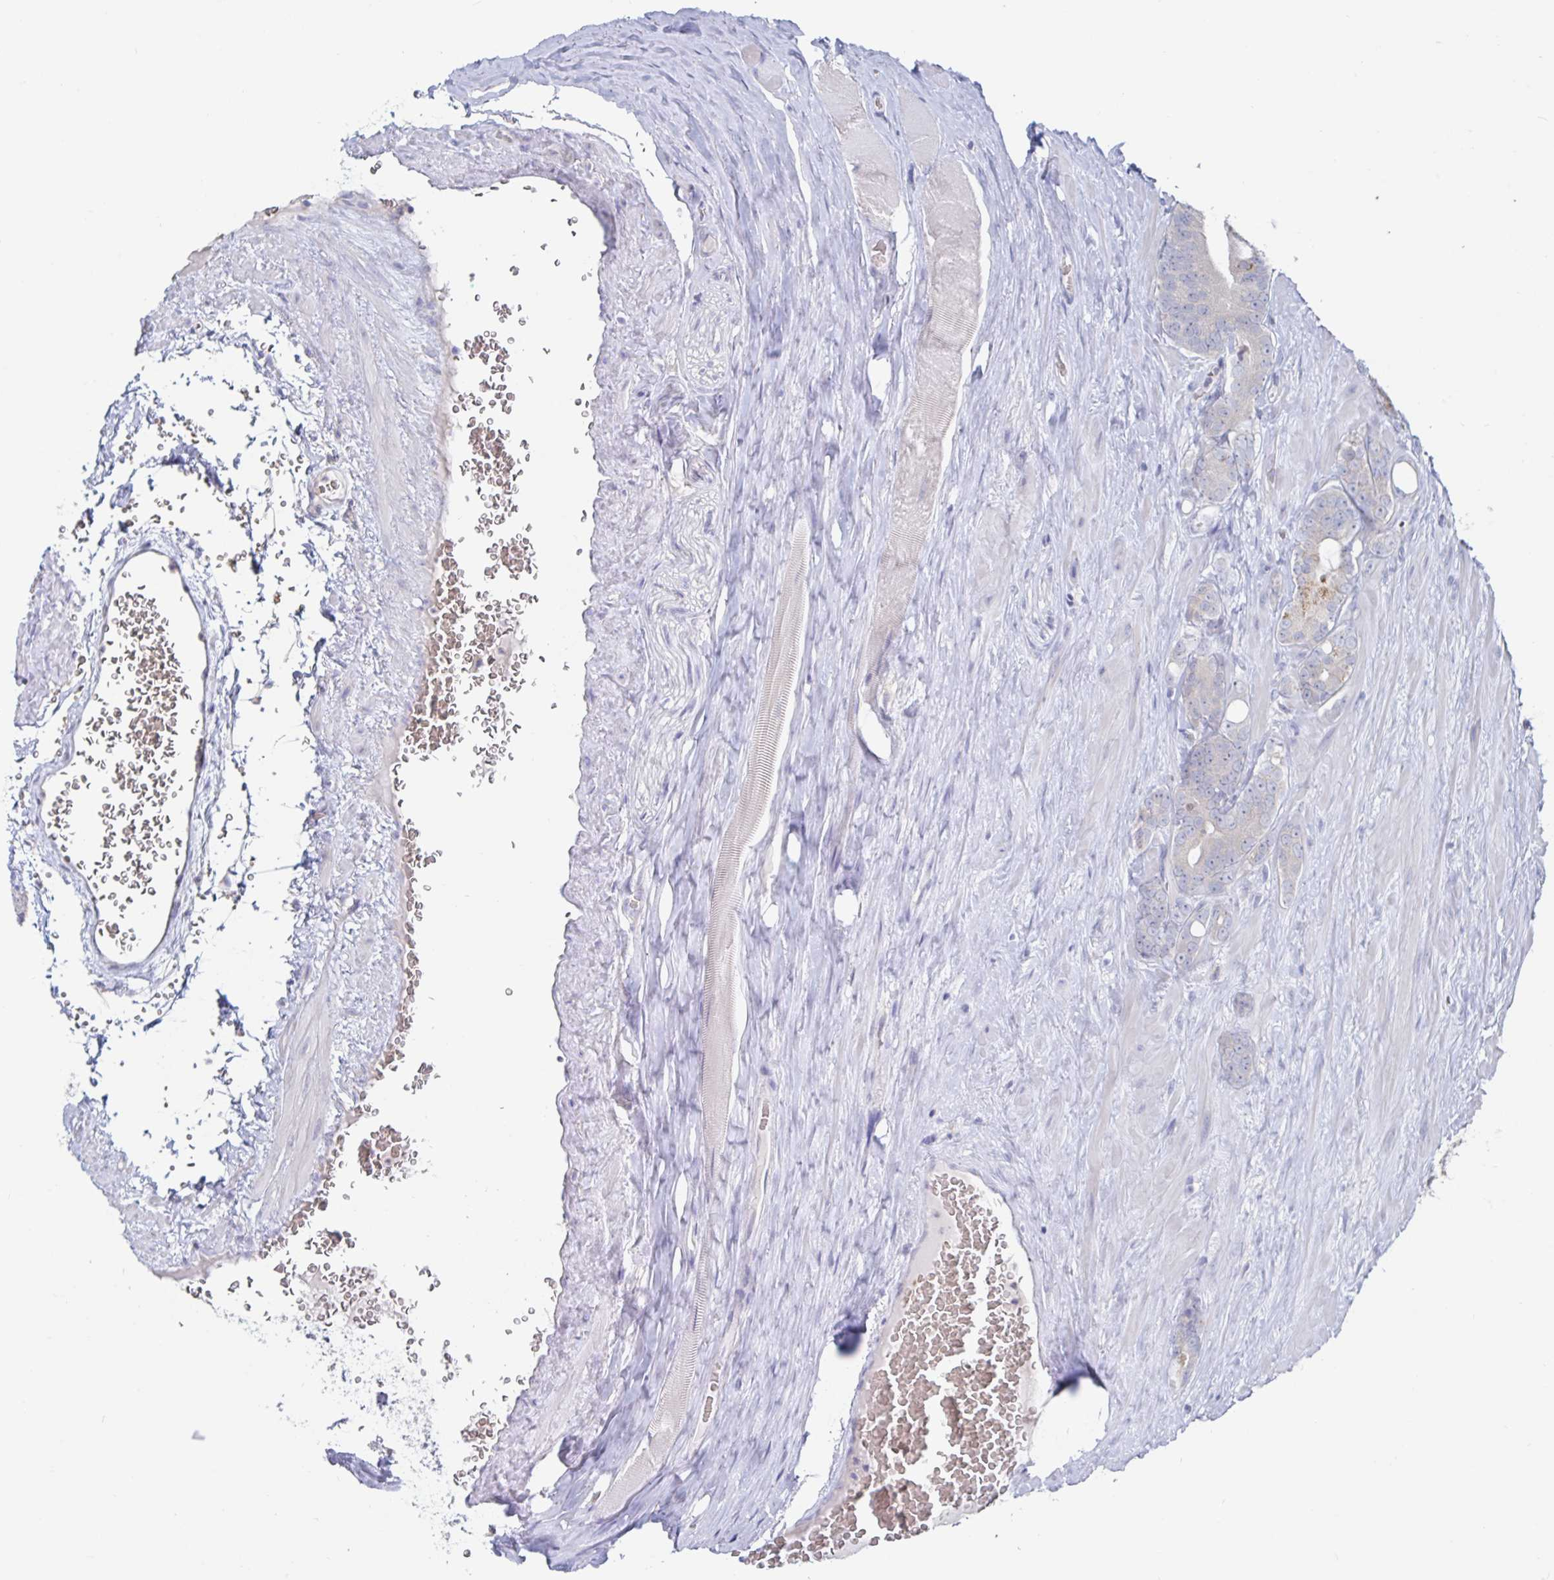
{"staining": {"intensity": "negative", "quantity": "none", "location": "none"}, "tissue": "prostate cancer", "cell_type": "Tumor cells", "image_type": "cancer", "snomed": [{"axis": "morphology", "description": "Adenocarcinoma, High grade"}, {"axis": "topography", "description": "Prostate"}], "caption": "Tumor cells are negative for brown protein staining in prostate high-grade adenocarcinoma.", "gene": "SPPL3", "patient": {"sex": "male", "age": 66}}